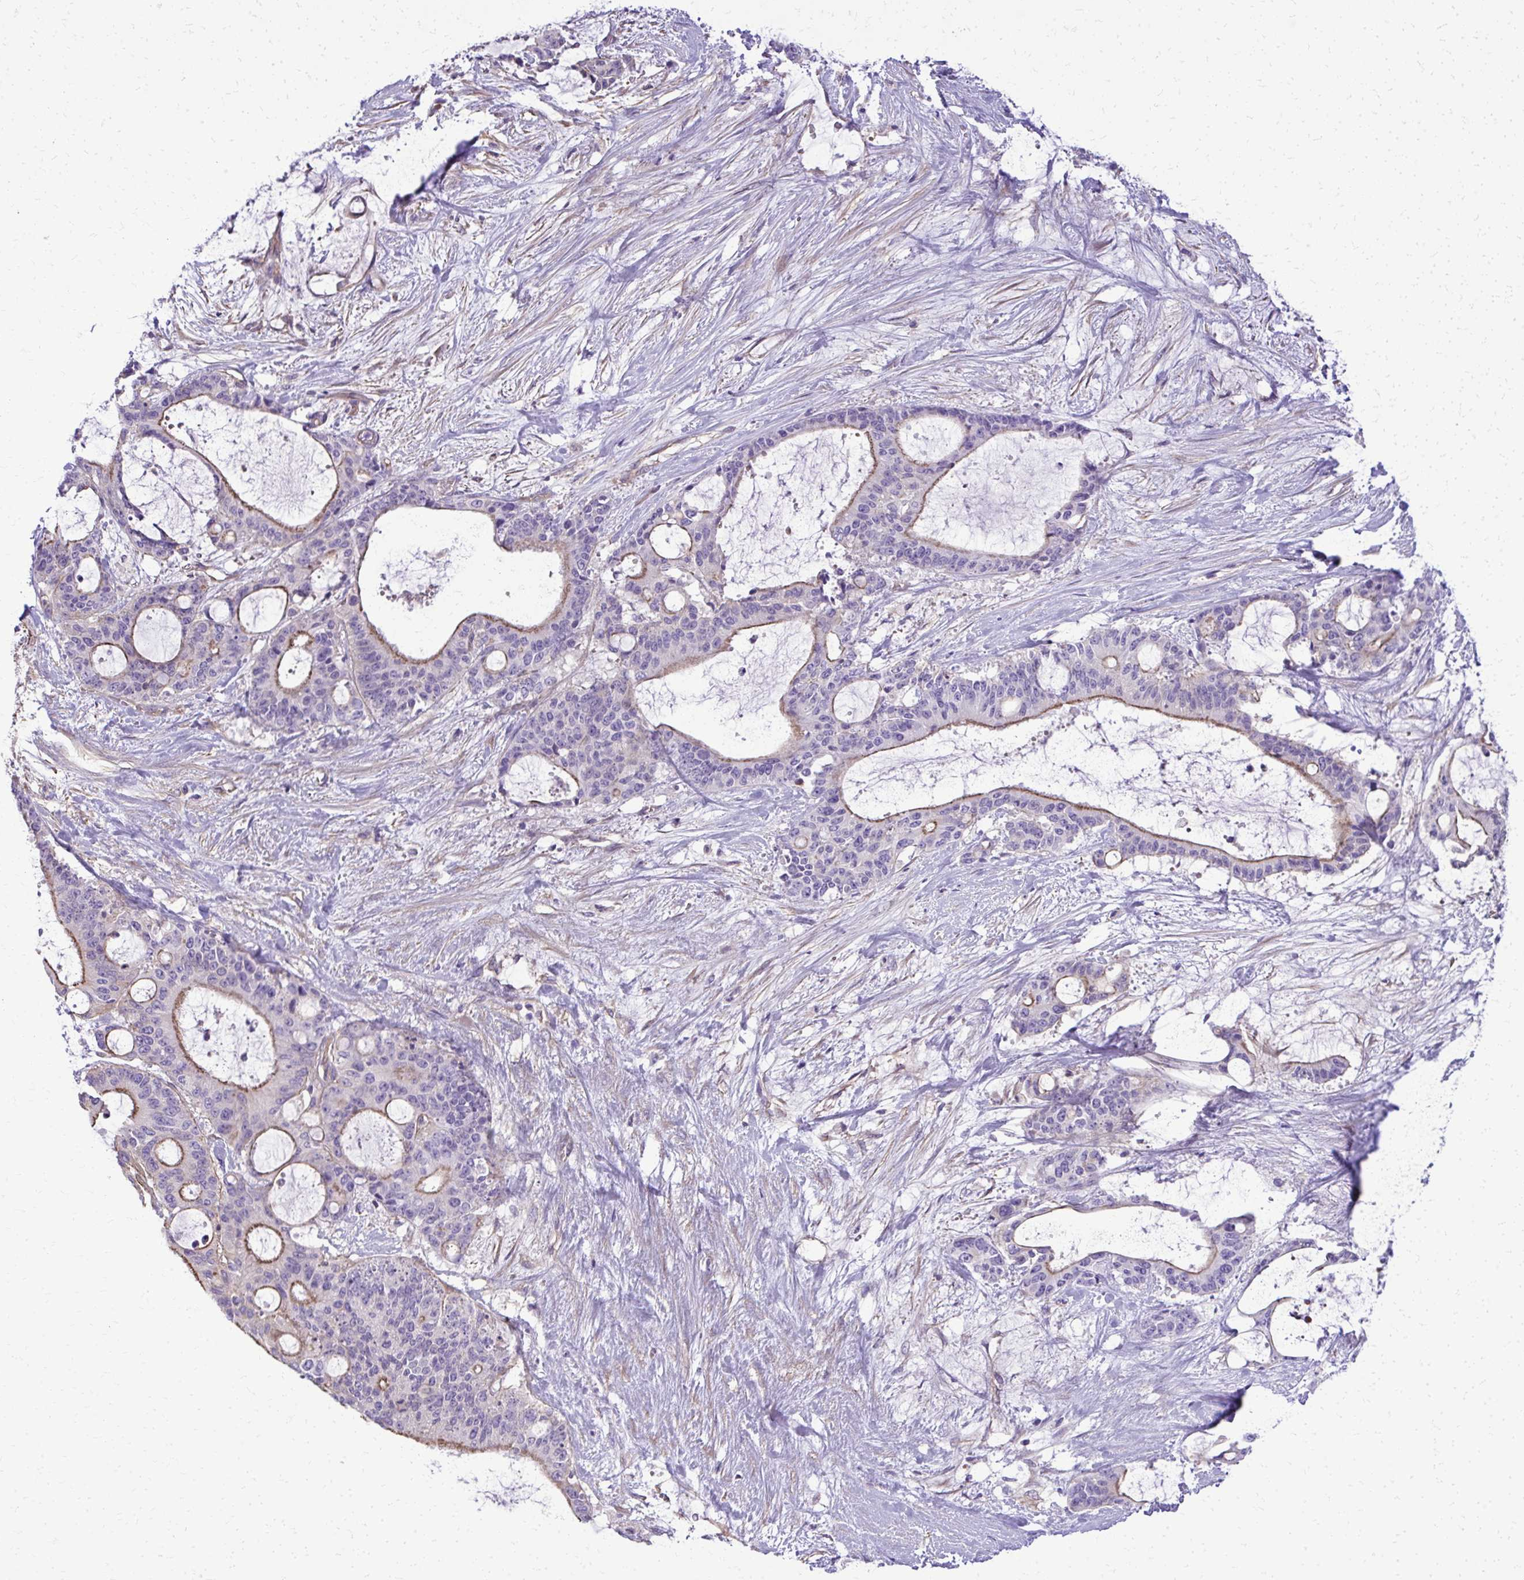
{"staining": {"intensity": "moderate", "quantity": "25%-75%", "location": "cytoplasmic/membranous"}, "tissue": "liver cancer", "cell_type": "Tumor cells", "image_type": "cancer", "snomed": [{"axis": "morphology", "description": "Normal tissue, NOS"}, {"axis": "morphology", "description": "Cholangiocarcinoma"}, {"axis": "topography", "description": "Liver"}, {"axis": "topography", "description": "Peripheral nerve tissue"}], "caption": "Liver cholangiocarcinoma stained with DAB (3,3'-diaminobenzidine) IHC reveals medium levels of moderate cytoplasmic/membranous staining in approximately 25%-75% of tumor cells.", "gene": "RUNDC3B", "patient": {"sex": "female", "age": 73}}